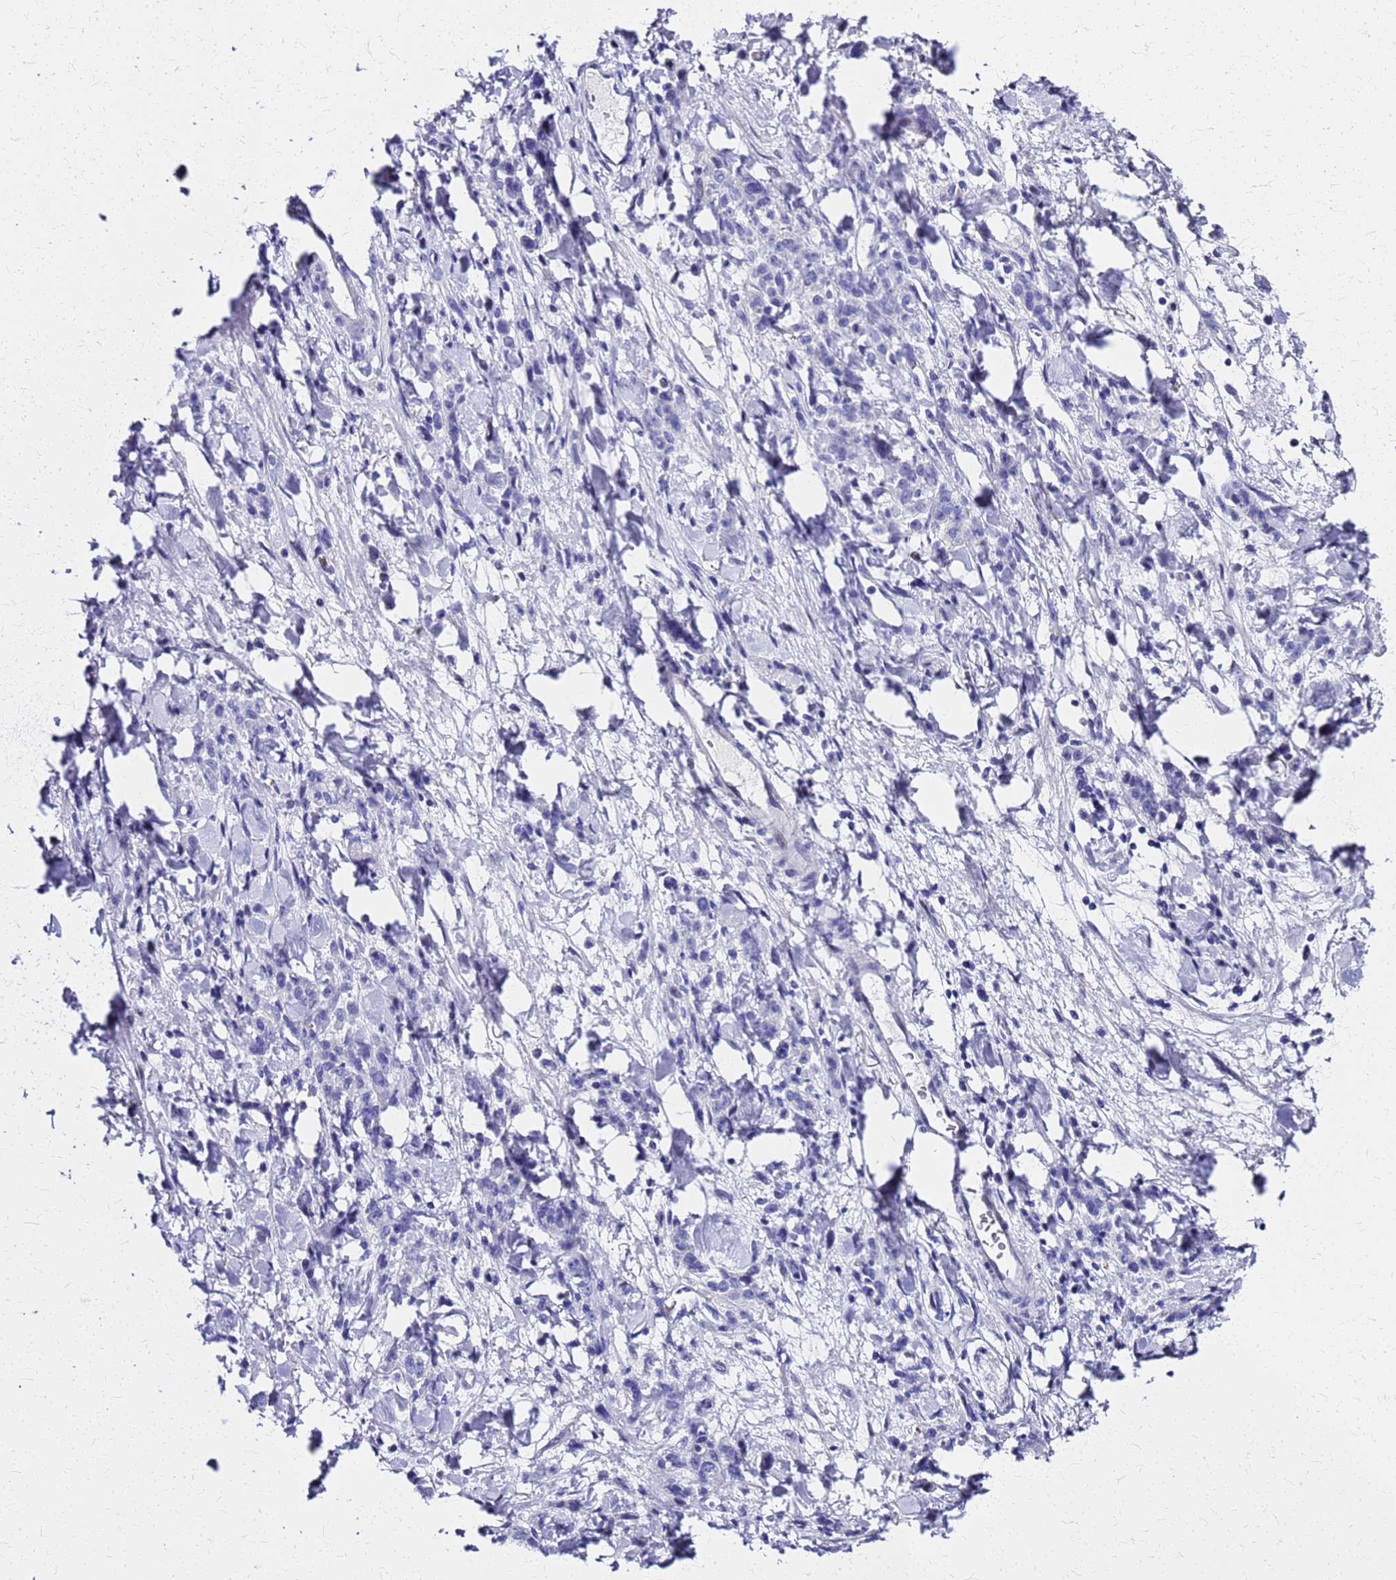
{"staining": {"intensity": "negative", "quantity": "none", "location": "none"}, "tissue": "stomach cancer", "cell_type": "Tumor cells", "image_type": "cancer", "snomed": [{"axis": "morphology", "description": "Normal tissue, NOS"}, {"axis": "morphology", "description": "Adenocarcinoma, NOS"}, {"axis": "topography", "description": "Stomach"}], "caption": "Adenocarcinoma (stomach) was stained to show a protein in brown. There is no significant staining in tumor cells.", "gene": "SMIM21", "patient": {"sex": "male", "age": 82}}